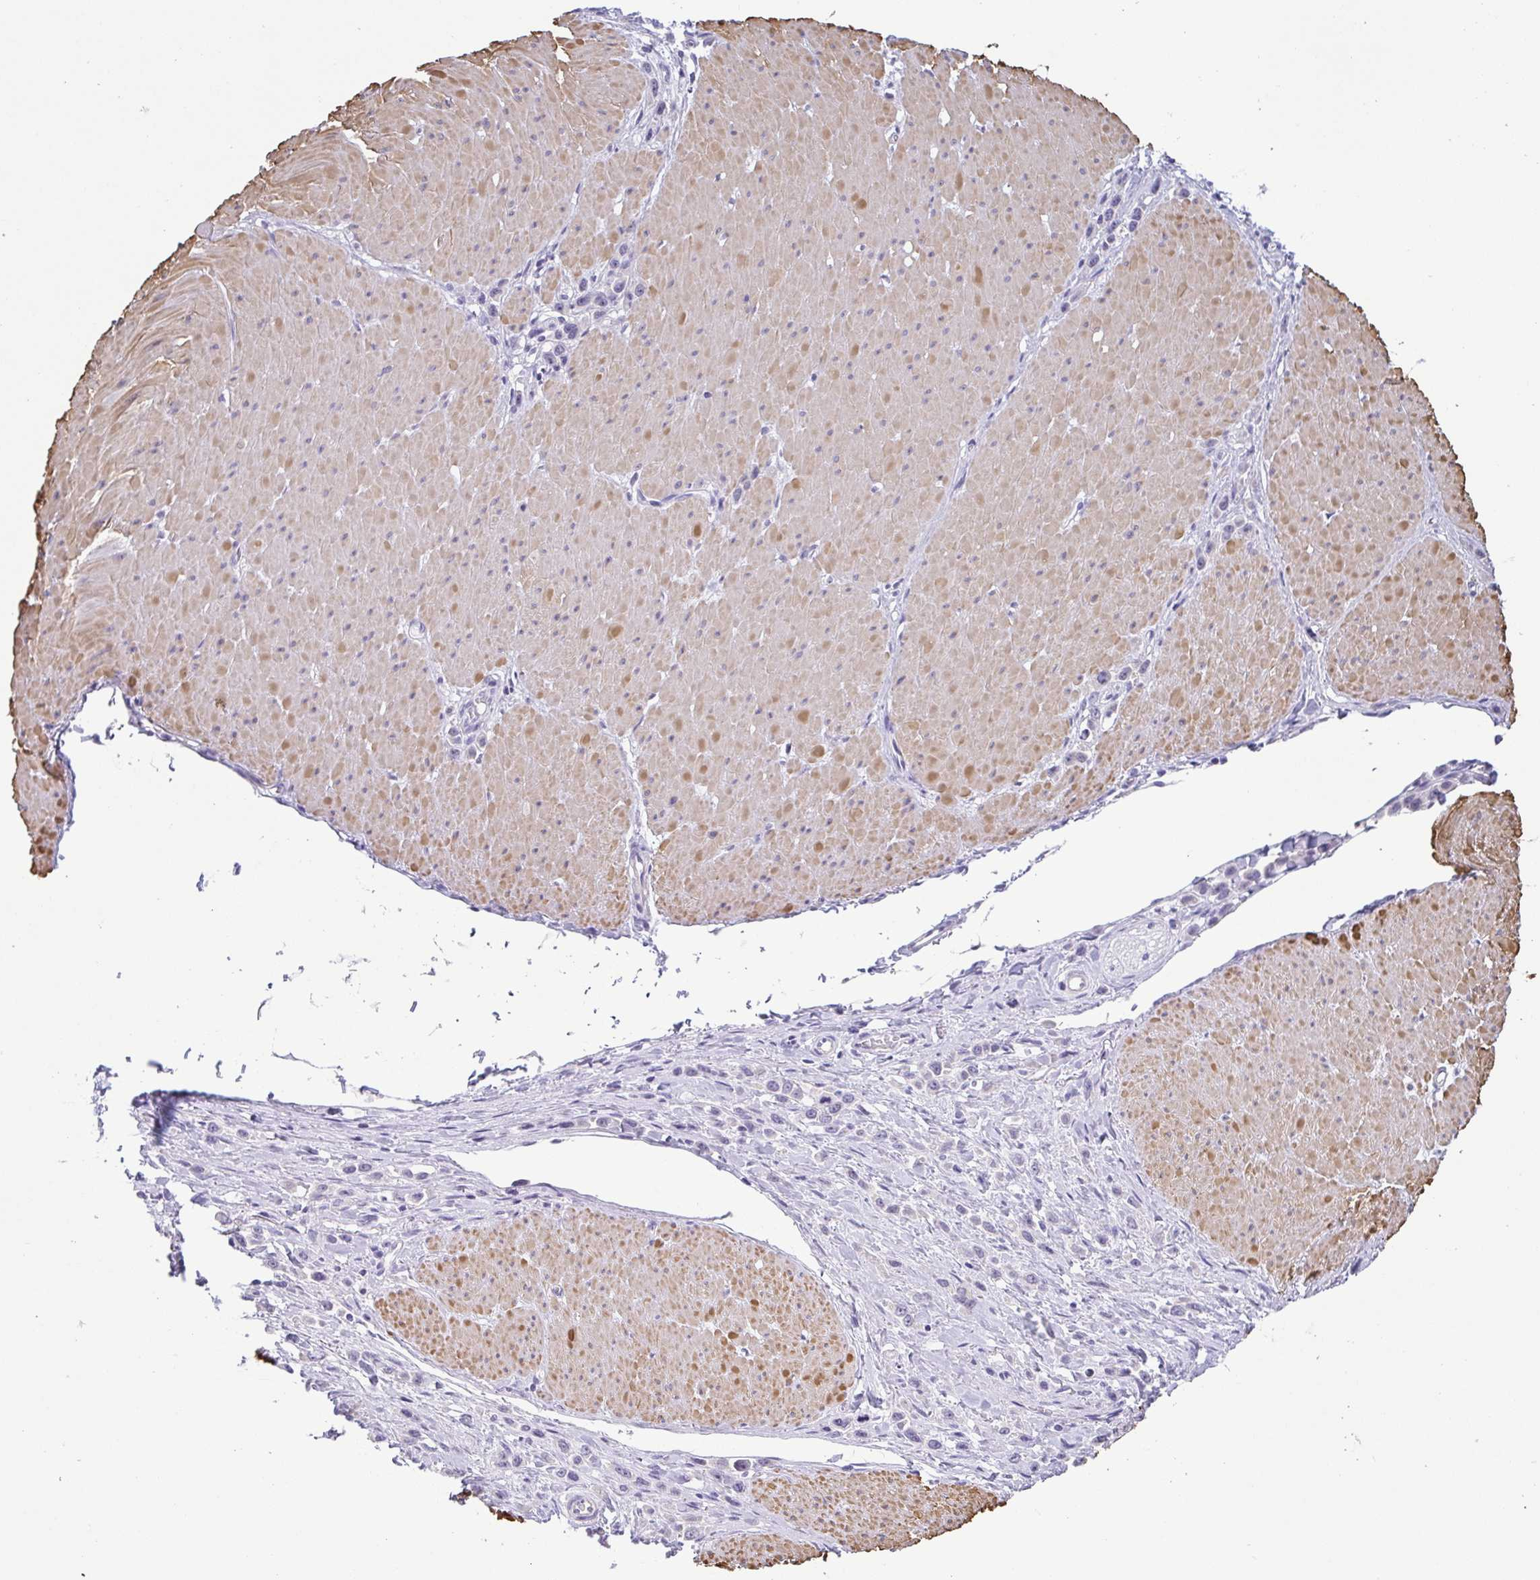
{"staining": {"intensity": "negative", "quantity": "none", "location": "none"}, "tissue": "stomach cancer", "cell_type": "Tumor cells", "image_type": "cancer", "snomed": [{"axis": "morphology", "description": "Adenocarcinoma, NOS"}, {"axis": "topography", "description": "Stomach"}], "caption": "Tumor cells are negative for protein expression in human stomach adenocarcinoma. The staining is performed using DAB (3,3'-diaminobenzidine) brown chromogen with nuclei counter-stained in using hematoxylin.", "gene": "MYL7", "patient": {"sex": "male", "age": 47}}